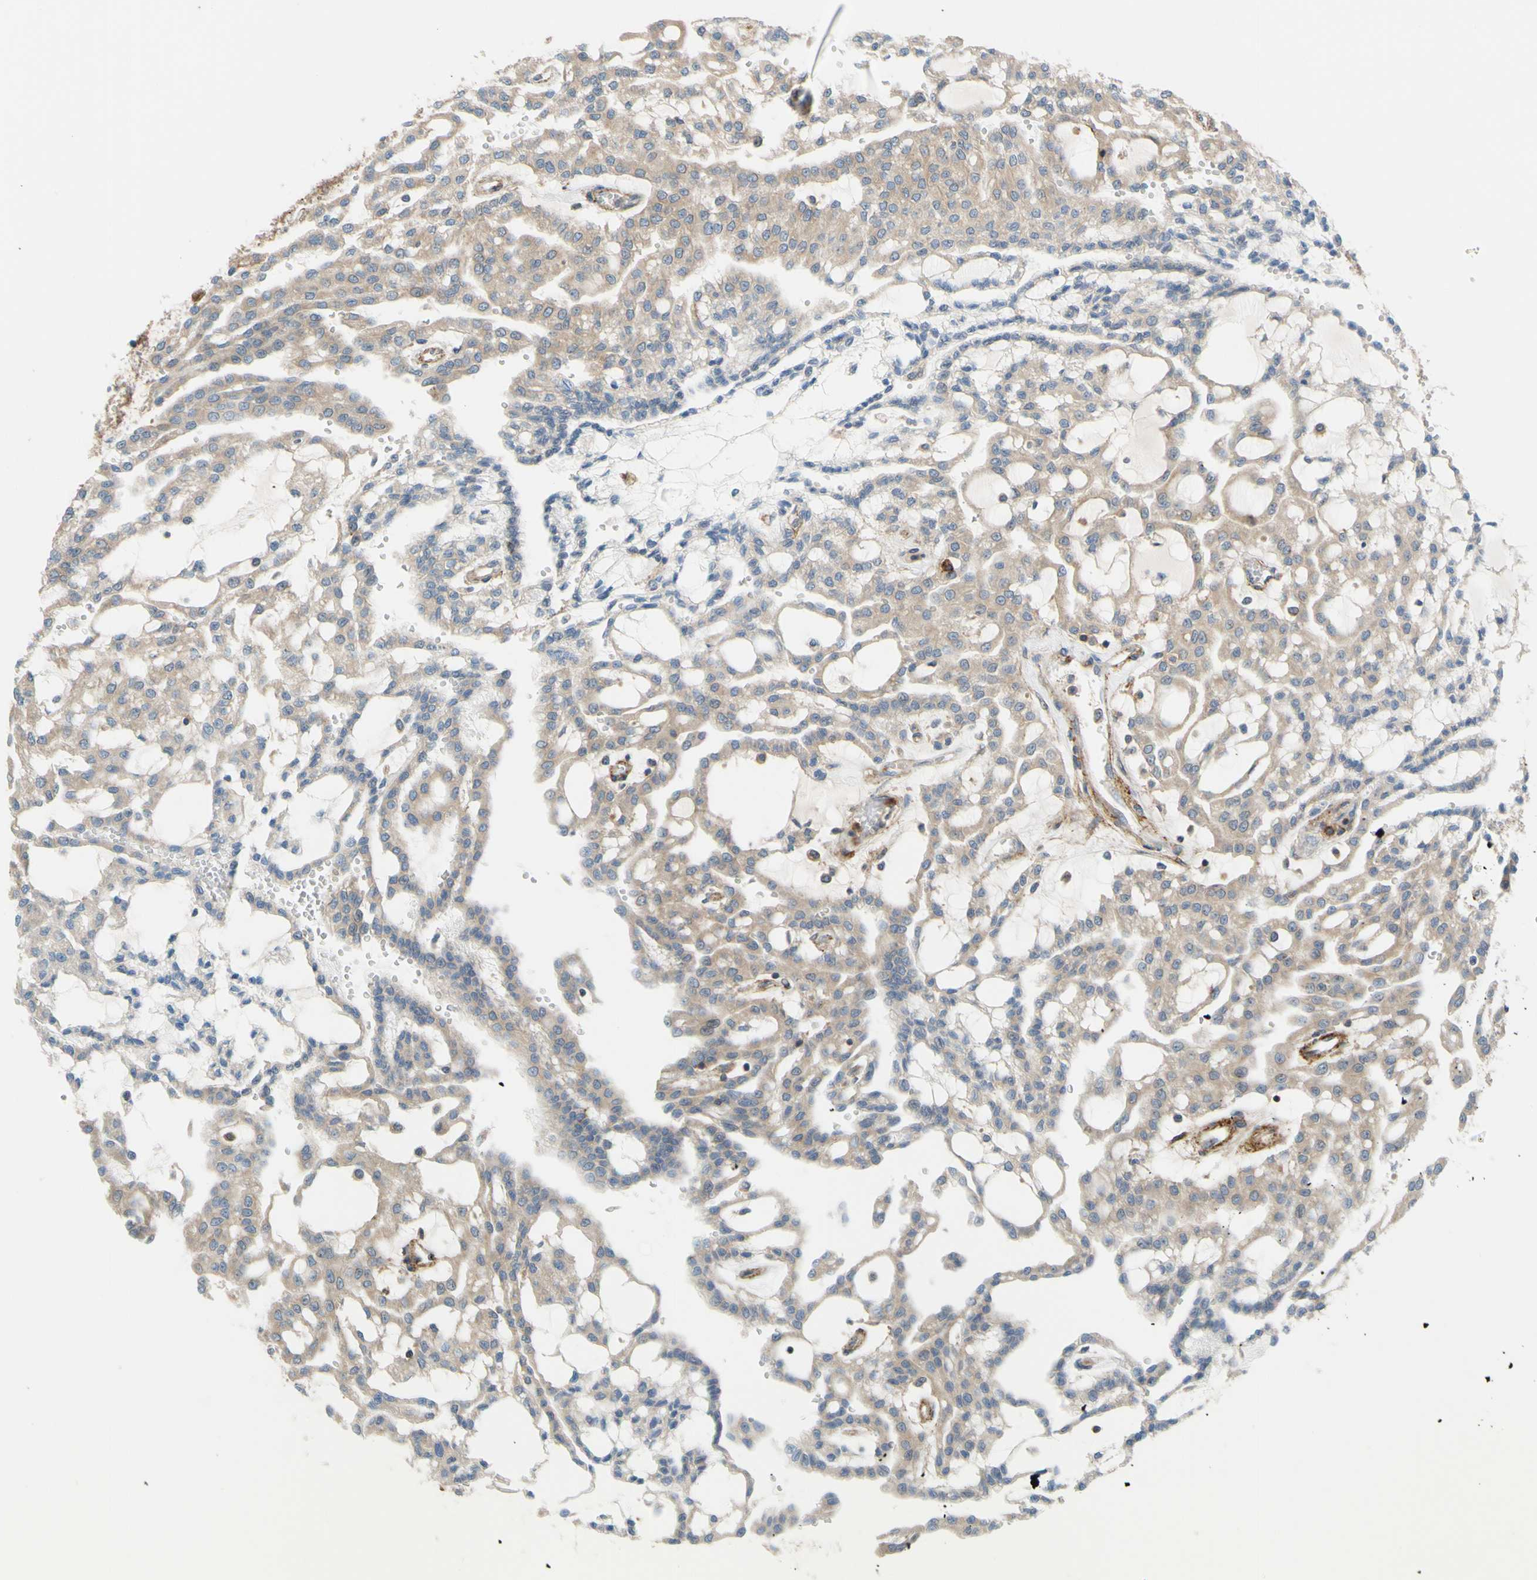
{"staining": {"intensity": "weak", "quantity": ">75%", "location": "cytoplasmic/membranous"}, "tissue": "renal cancer", "cell_type": "Tumor cells", "image_type": "cancer", "snomed": [{"axis": "morphology", "description": "Adenocarcinoma, NOS"}, {"axis": "topography", "description": "Kidney"}], "caption": "Adenocarcinoma (renal) tissue exhibits weak cytoplasmic/membranous expression in about >75% of tumor cells", "gene": "POR", "patient": {"sex": "male", "age": 63}}